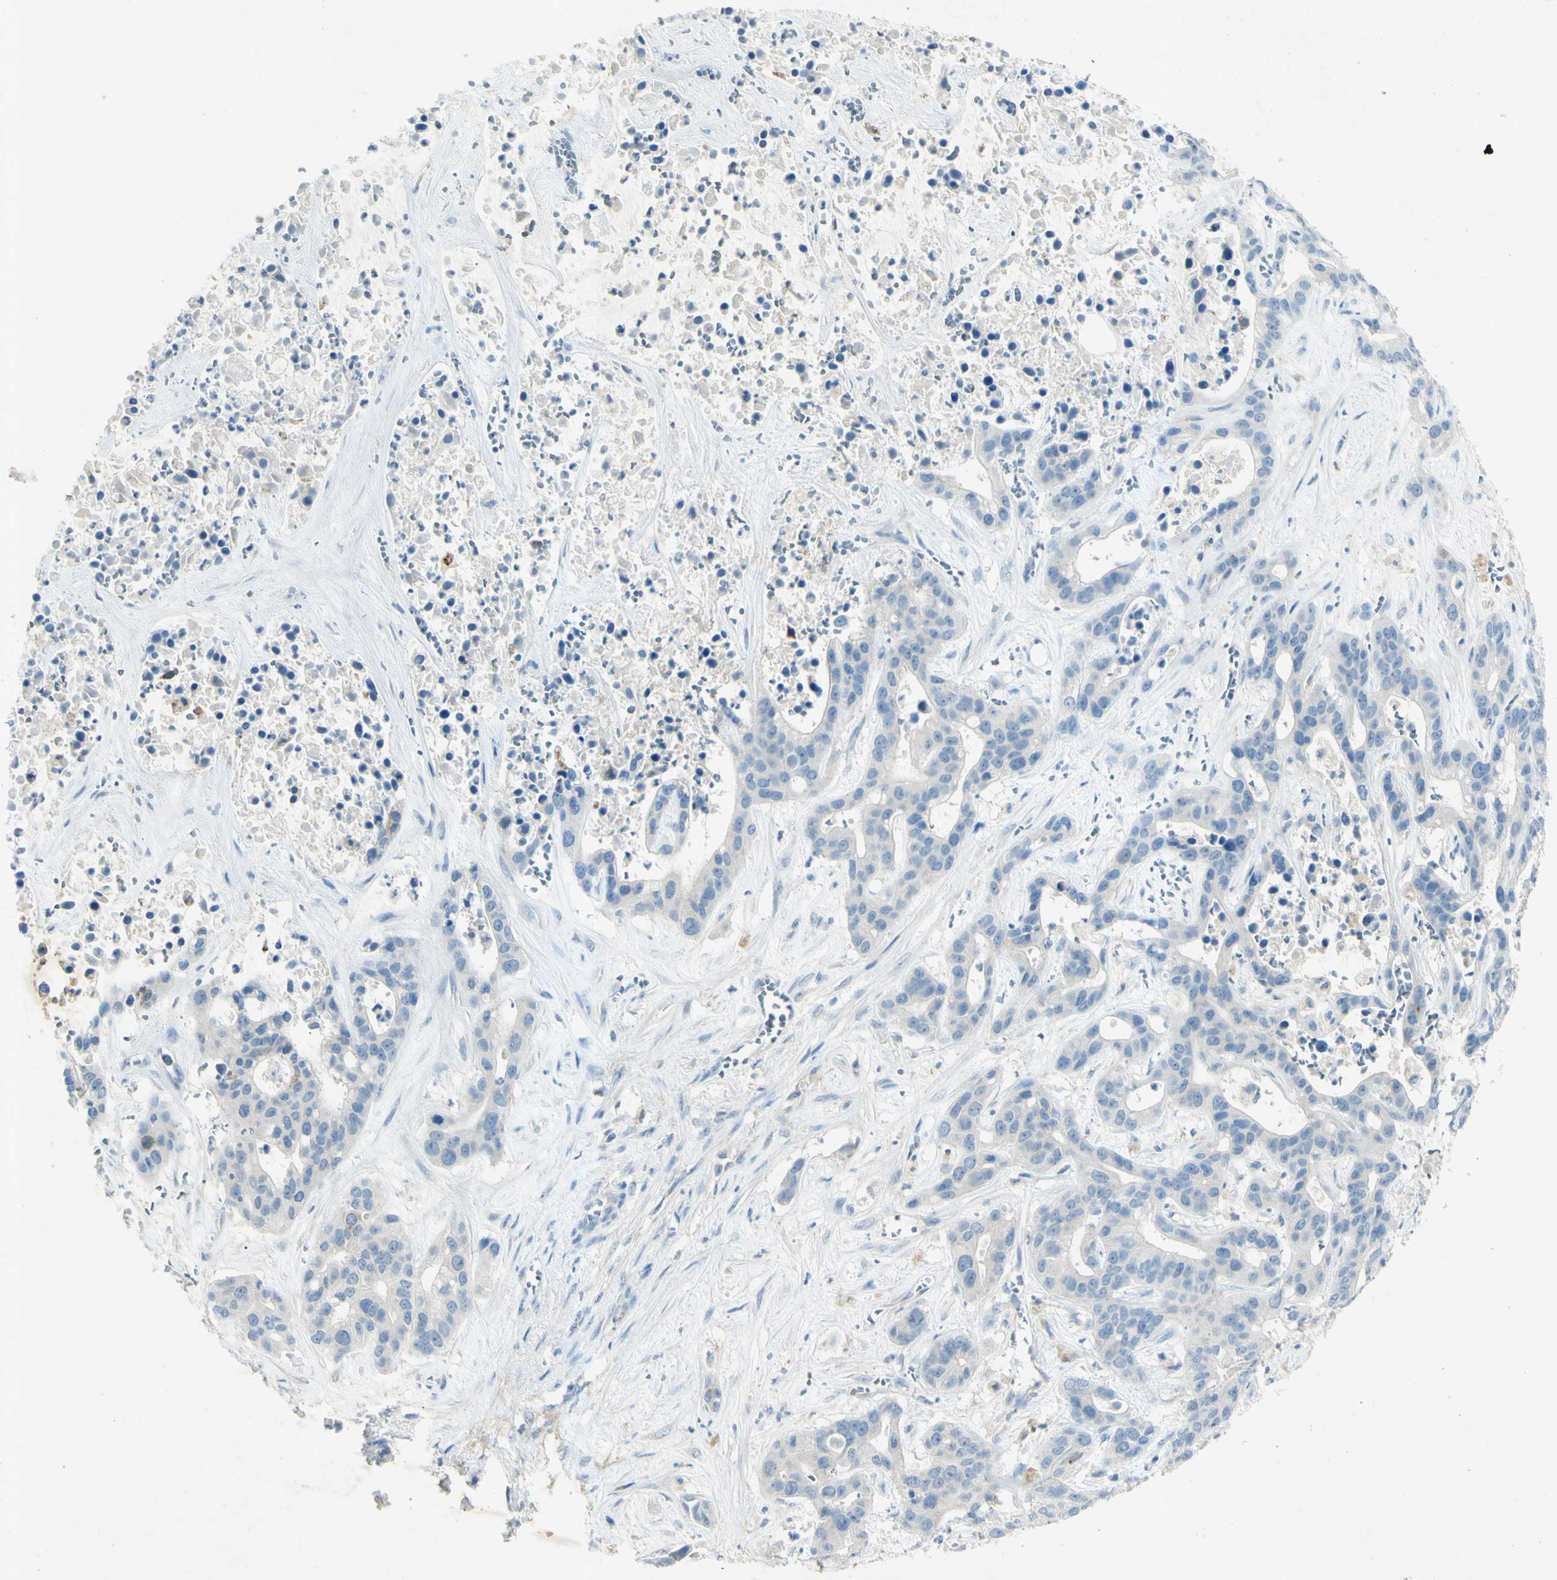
{"staining": {"intensity": "negative", "quantity": "none", "location": "none"}, "tissue": "liver cancer", "cell_type": "Tumor cells", "image_type": "cancer", "snomed": [{"axis": "morphology", "description": "Cholangiocarcinoma"}, {"axis": "topography", "description": "Liver"}], "caption": "This is an IHC micrograph of liver cancer. There is no staining in tumor cells.", "gene": "GDF15", "patient": {"sex": "female", "age": 65}}